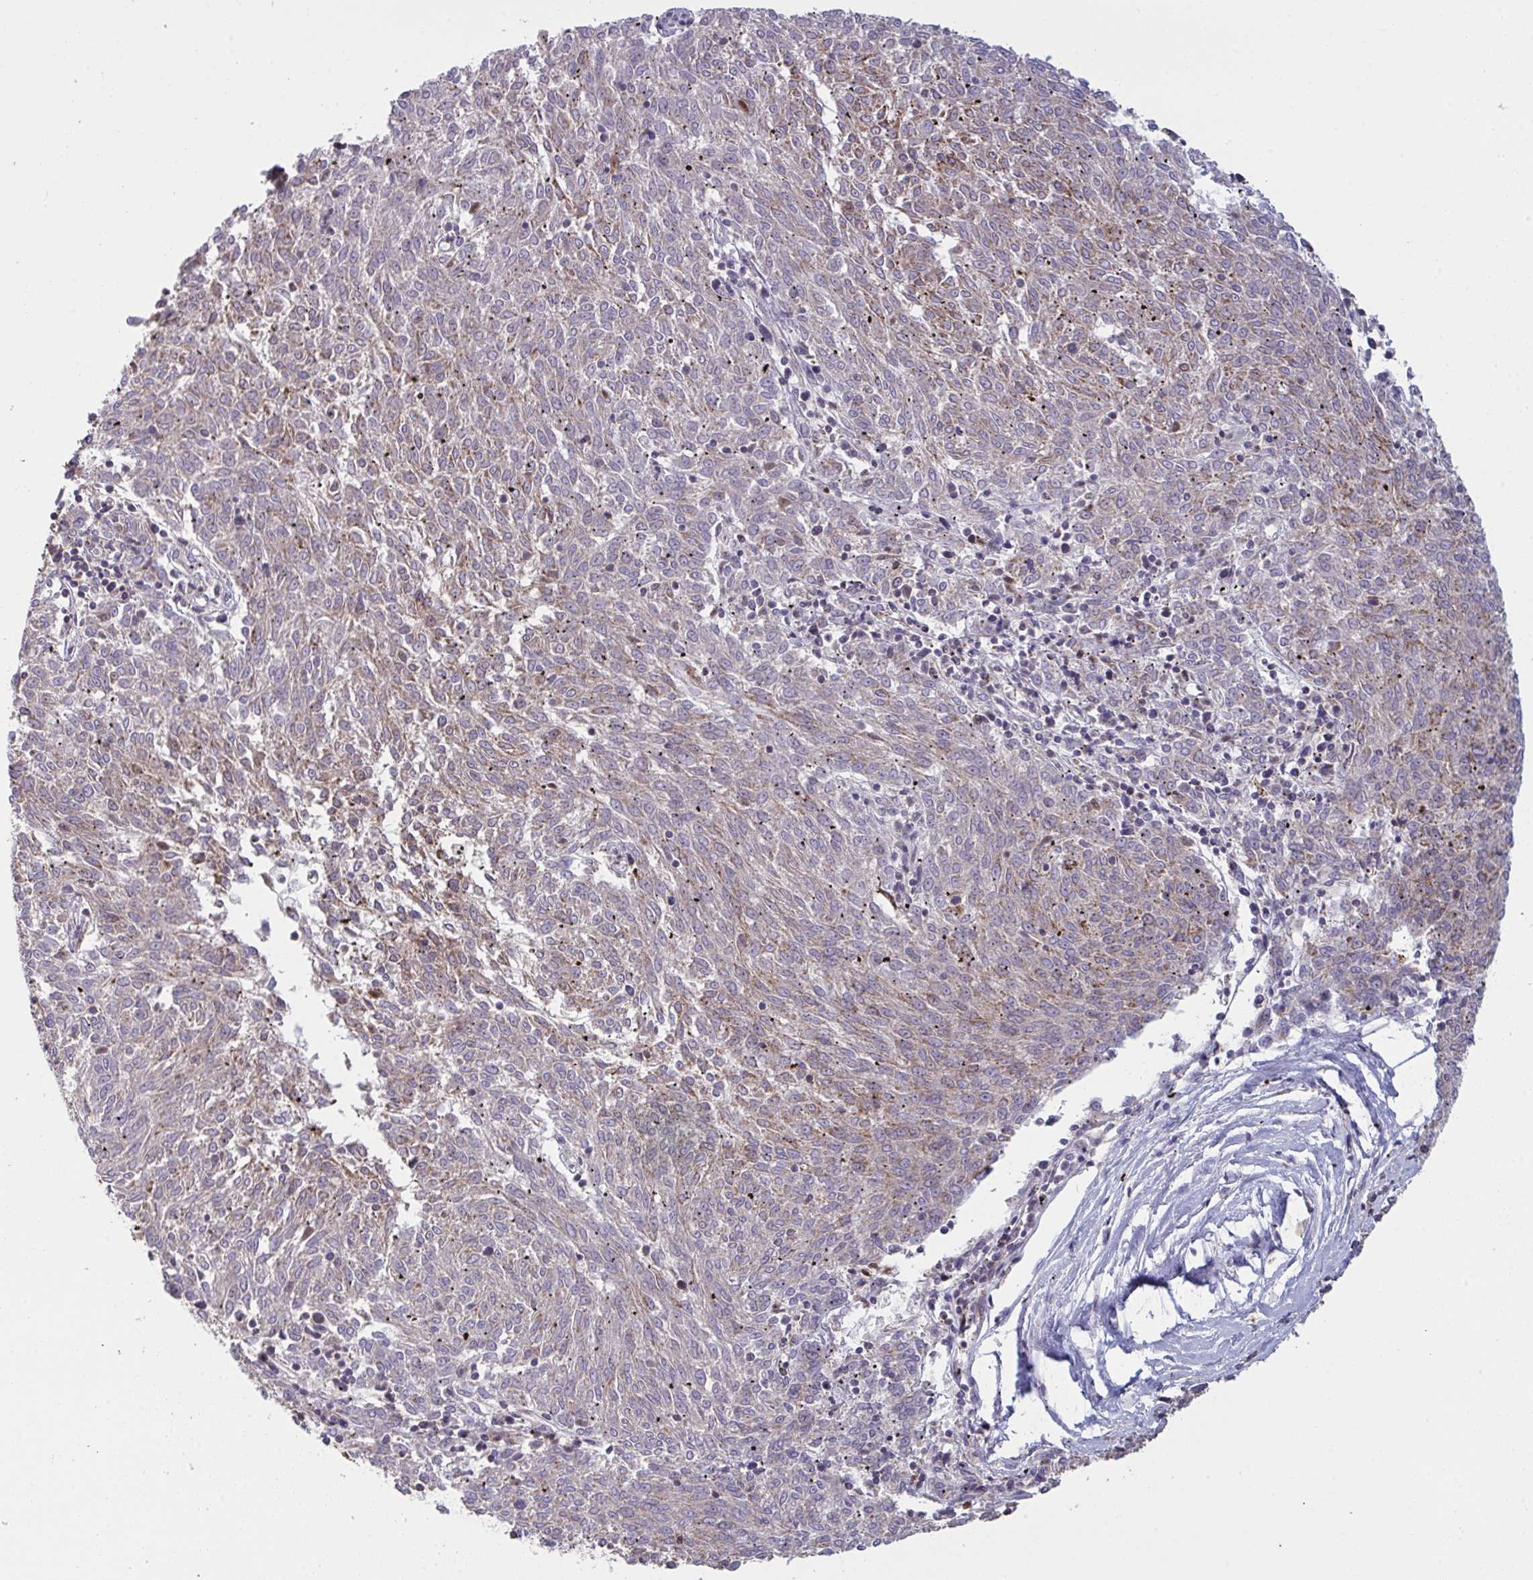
{"staining": {"intensity": "moderate", "quantity": "25%-75%", "location": "cytoplasmic/membranous"}, "tissue": "melanoma", "cell_type": "Tumor cells", "image_type": "cancer", "snomed": [{"axis": "morphology", "description": "Malignant melanoma, NOS"}, {"axis": "topography", "description": "Skin"}], "caption": "DAB immunohistochemical staining of human malignant melanoma reveals moderate cytoplasmic/membranous protein expression in about 25%-75% of tumor cells. (DAB (3,3'-diaminobenzidine) = brown stain, brightfield microscopy at high magnification).", "gene": "MICOS10", "patient": {"sex": "female", "age": 72}}